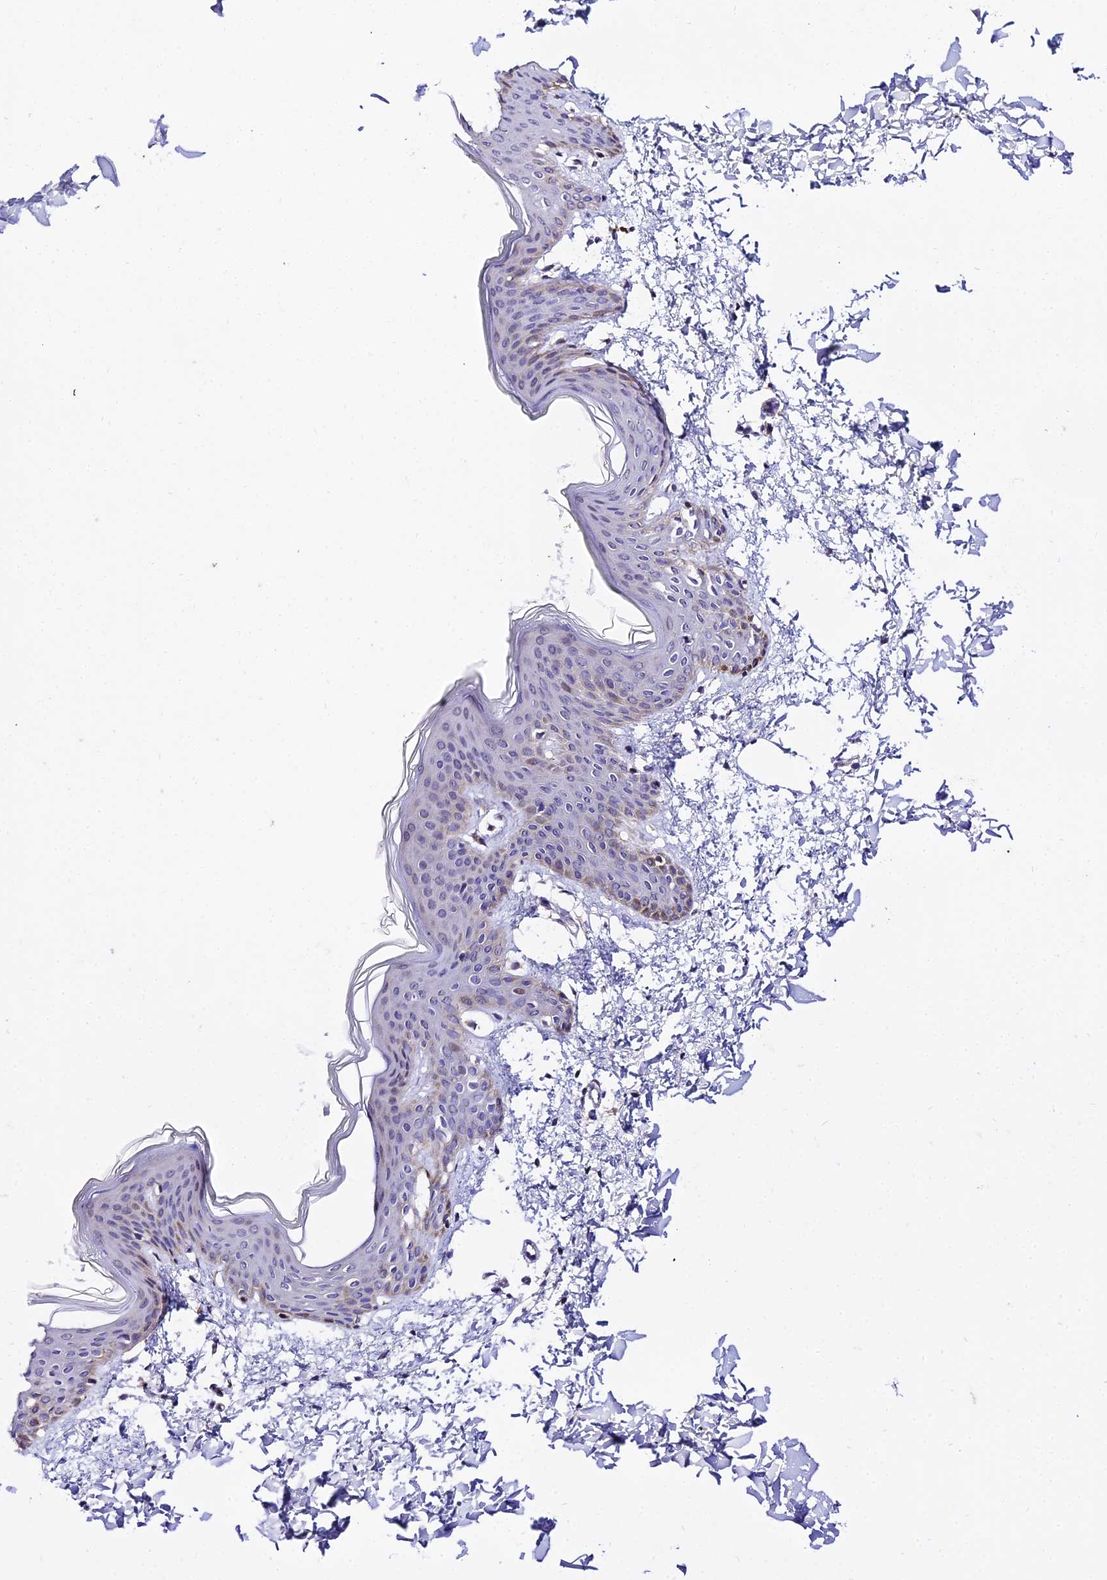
{"staining": {"intensity": "negative", "quantity": "none", "location": "none"}, "tissue": "skin", "cell_type": "Fibroblasts", "image_type": "normal", "snomed": [{"axis": "morphology", "description": "Normal tissue, NOS"}, {"axis": "topography", "description": "Skin"}], "caption": "A high-resolution photomicrograph shows IHC staining of normal skin, which reveals no significant expression in fibroblasts. (DAB IHC visualized using brightfield microscopy, high magnification).", "gene": "ATP5PB", "patient": {"sex": "female", "age": 17}}